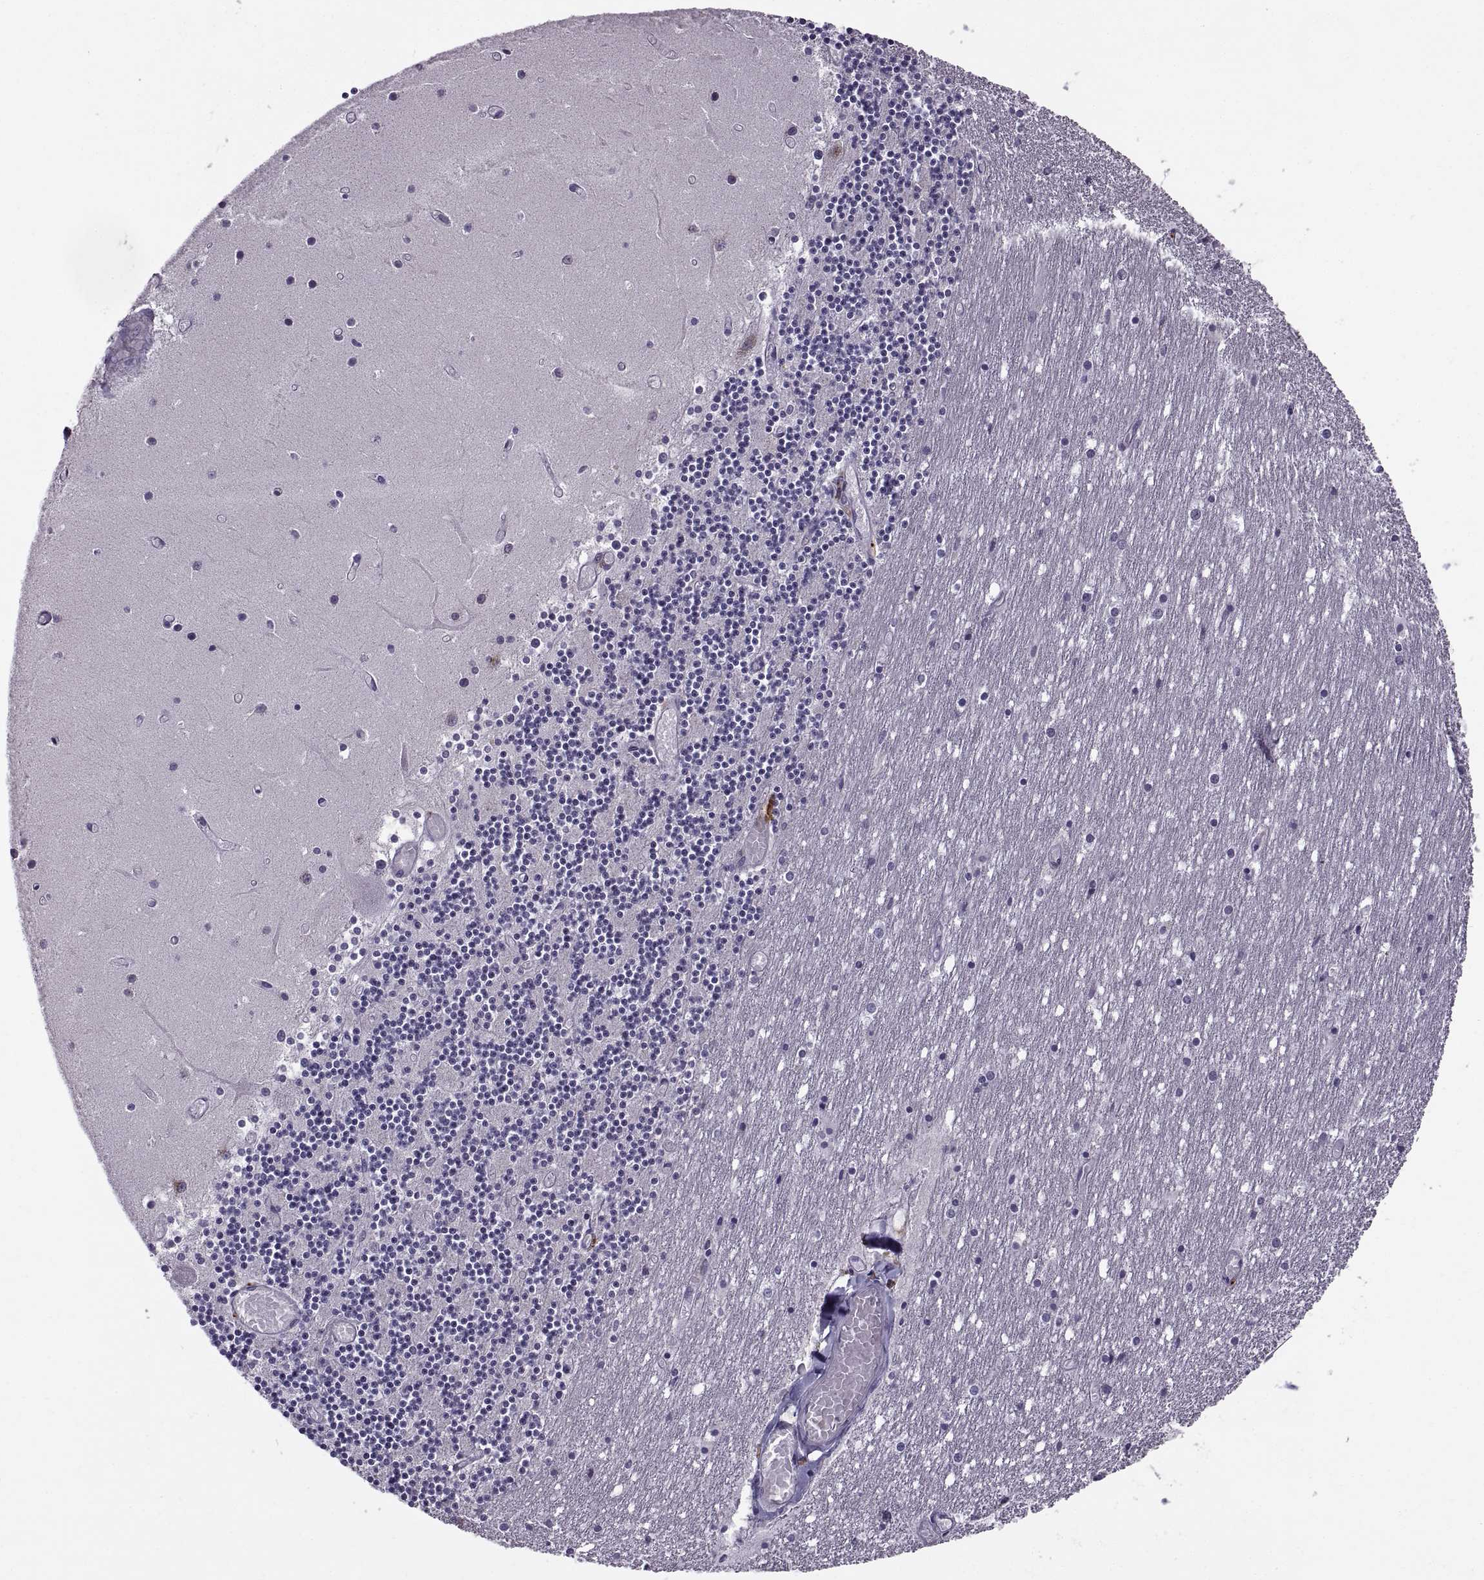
{"staining": {"intensity": "negative", "quantity": "none", "location": "none"}, "tissue": "cerebellum", "cell_type": "Cells in granular layer", "image_type": "normal", "snomed": [{"axis": "morphology", "description": "Normal tissue, NOS"}, {"axis": "topography", "description": "Cerebellum"}], "caption": "The immunohistochemistry (IHC) photomicrograph has no significant staining in cells in granular layer of cerebellum.", "gene": "CALCR", "patient": {"sex": "female", "age": 28}}